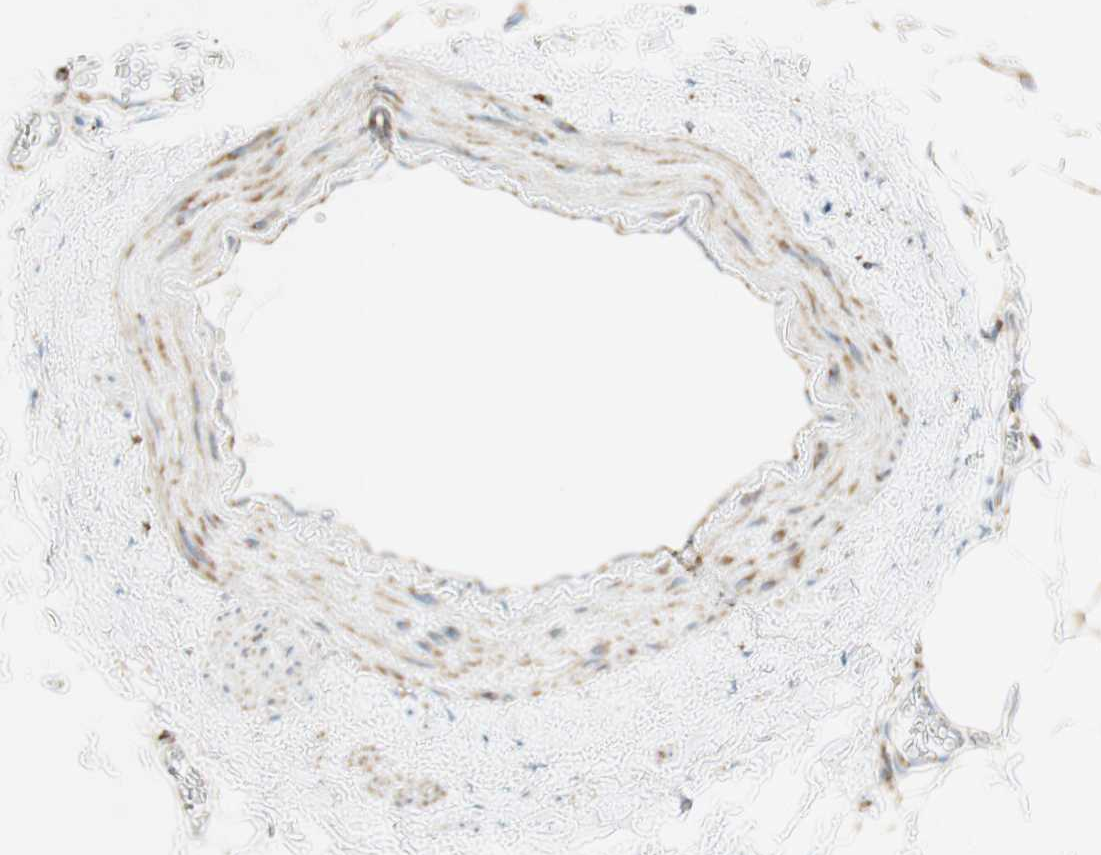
{"staining": {"intensity": "weak", "quantity": ">75%", "location": "cytoplasmic/membranous"}, "tissue": "adipose tissue", "cell_type": "Adipocytes", "image_type": "normal", "snomed": [{"axis": "morphology", "description": "Normal tissue, NOS"}, {"axis": "topography", "description": "Adipose tissue"}, {"axis": "topography", "description": "Peripheral nerve tissue"}], "caption": "A histopathology image showing weak cytoplasmic/membranous positivity in approximately >75% of adipocytes in normal adipose tissue, as visualized by brown immunohistochemical staining.", "gene": "TOMM20", "patient": {"sex": "male", "age": 52}}